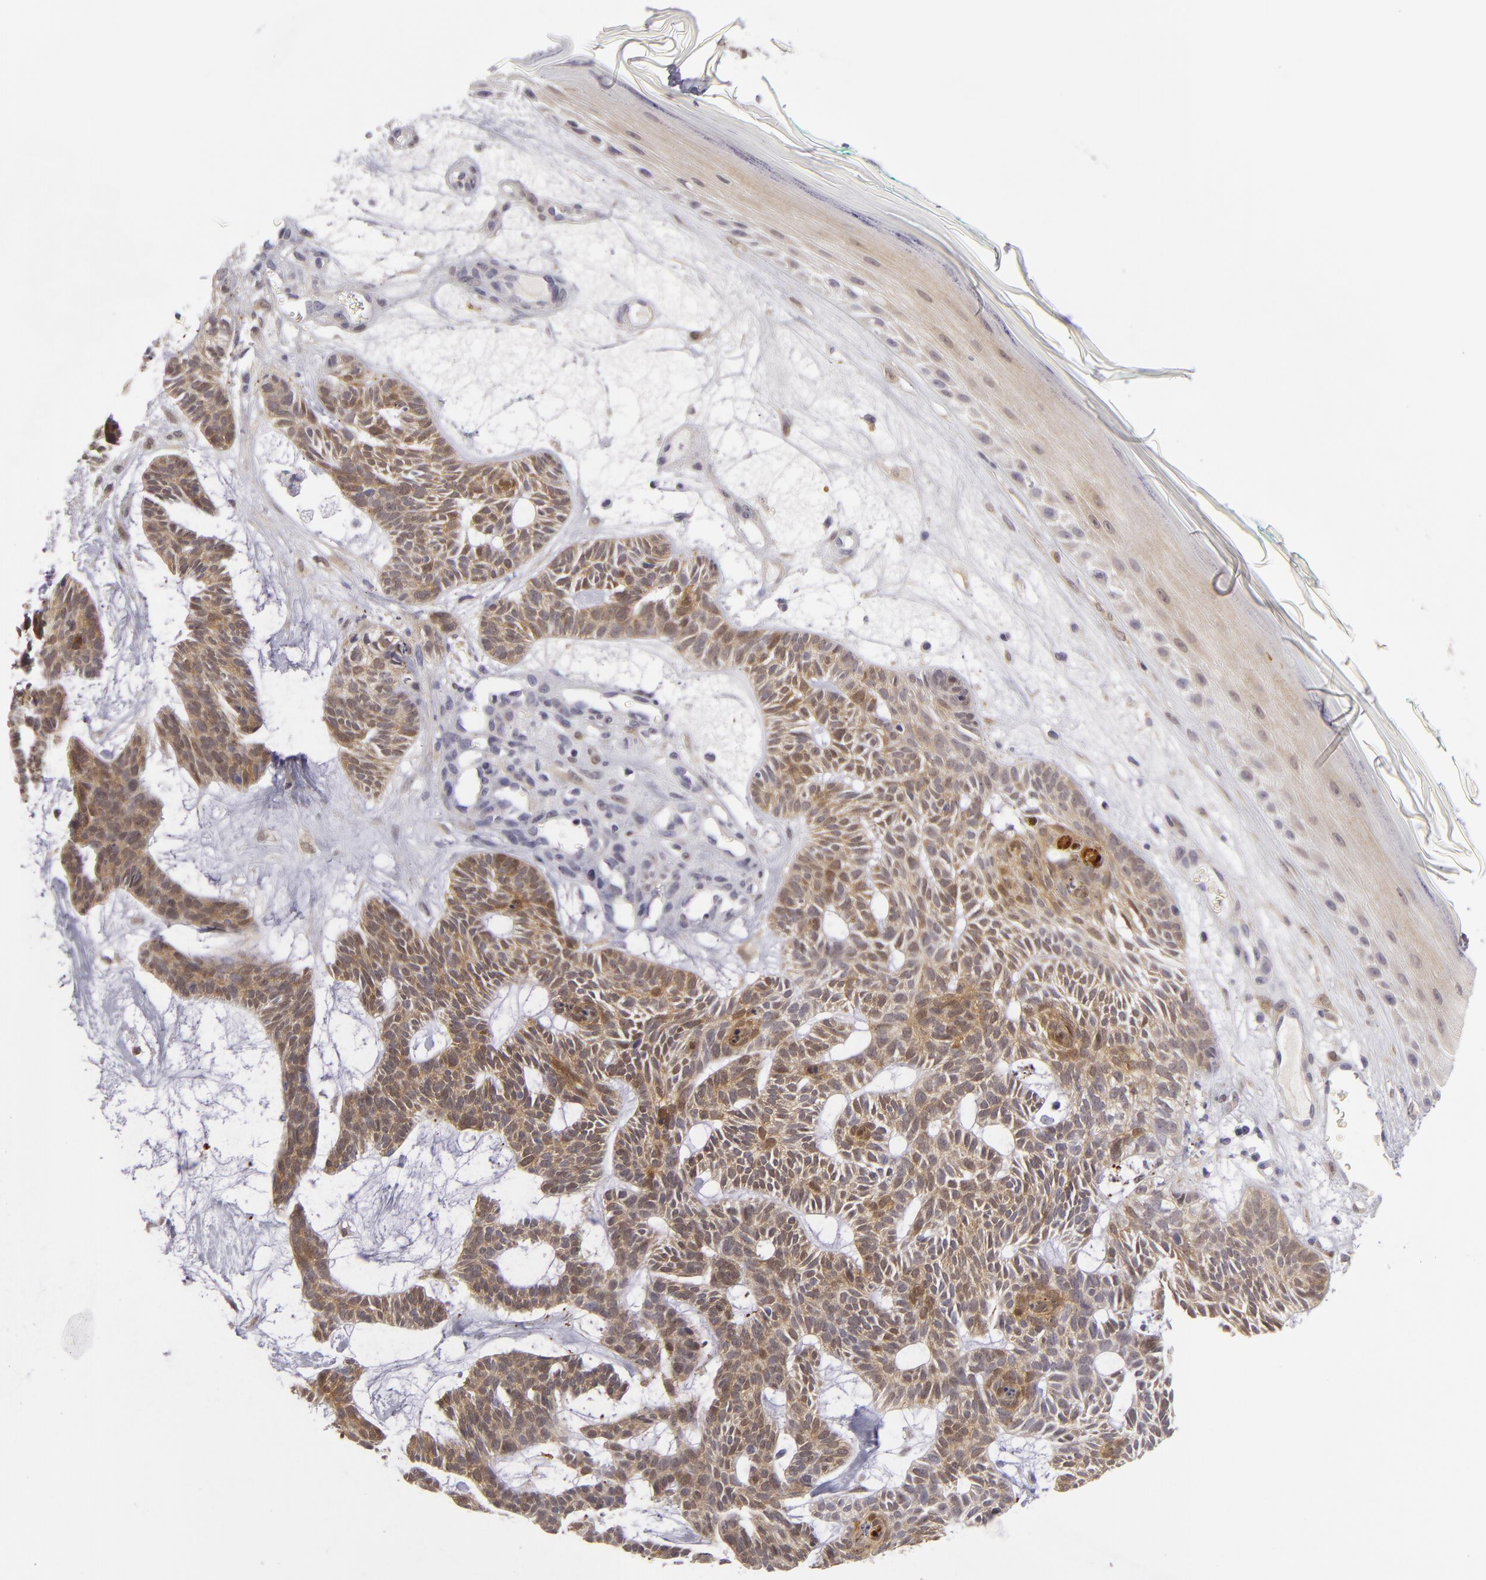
{"staining": {"intensity": "moderate", "quantity": "25%-75%", "location": "cytoplasmic/membranous"}, "tissue": "skin cancer", "cell_type": "Tumor cells", "image_type": "cancer", "snomed": [{"axis": "morphology", "description": "Basal cell carcinoma"}, {"axis": "topography", "description": "Skin"}], "caption": "Skin basal cell carcinoma was stained to show a protein in brown. There is medium levels of moderate cytoplasmic/membranous expression in approximately 25%-75% of tumor cells.", "gene": "EFS", "patient": {"sex": "male", "age": 75}}